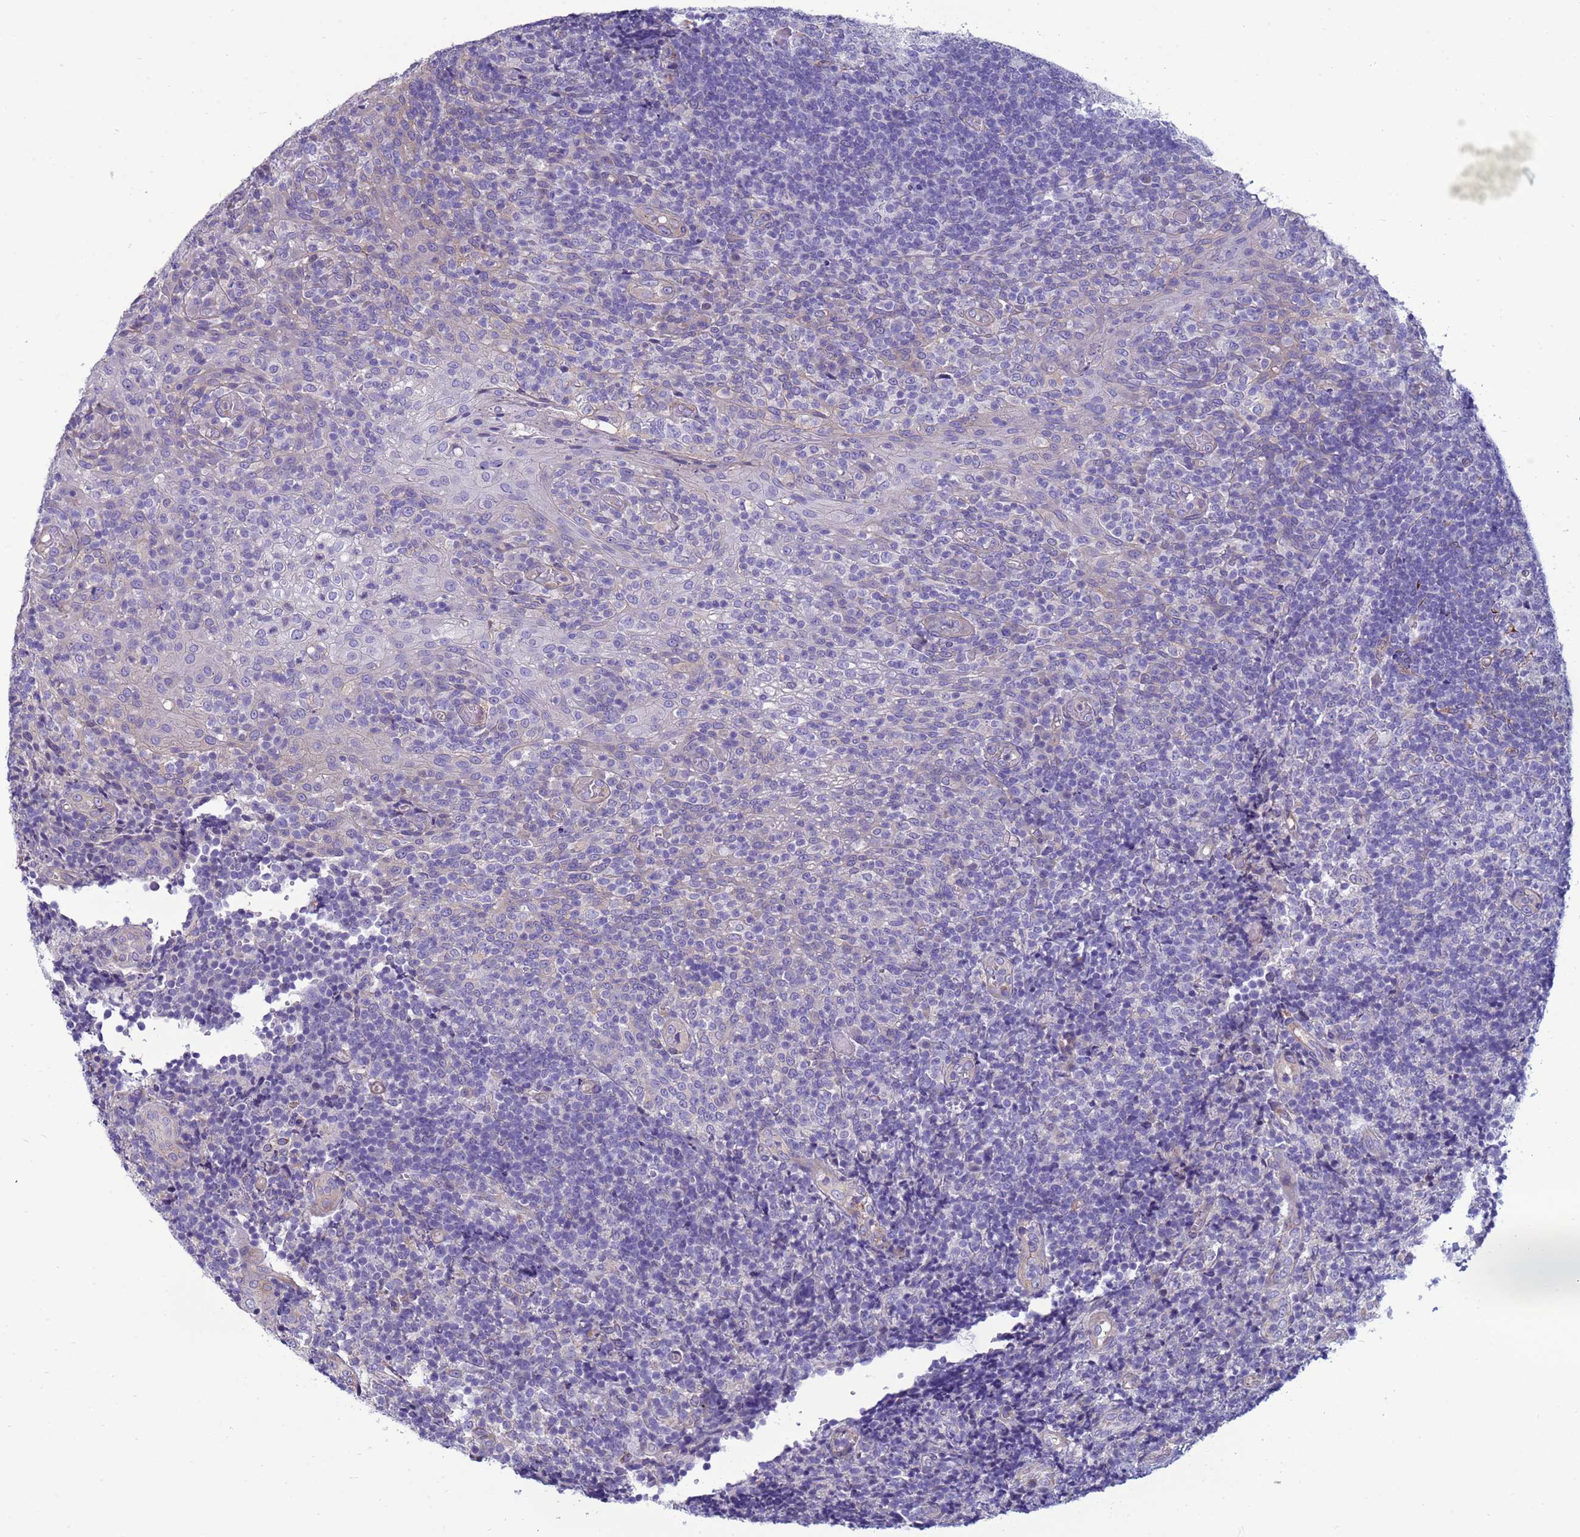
{"staining": {"intensity": "weak", "quantity": "<25%", "location": "cytoplasmic/membranous"}, "tissue": "tonsil", "cell_type": "Germinal center cells", "image_type": "normal", "snomed": [{"axis": "morphology", "description": "Normal tissue, NOS"}, {"axis": "topography", "description": "Tonsil"}], "caption": "The image exhibits no staining of germinal center cells in unremarkable tonsil.", "gene": "TRPC6", "patient": {"sex": "female", "age": 19}}